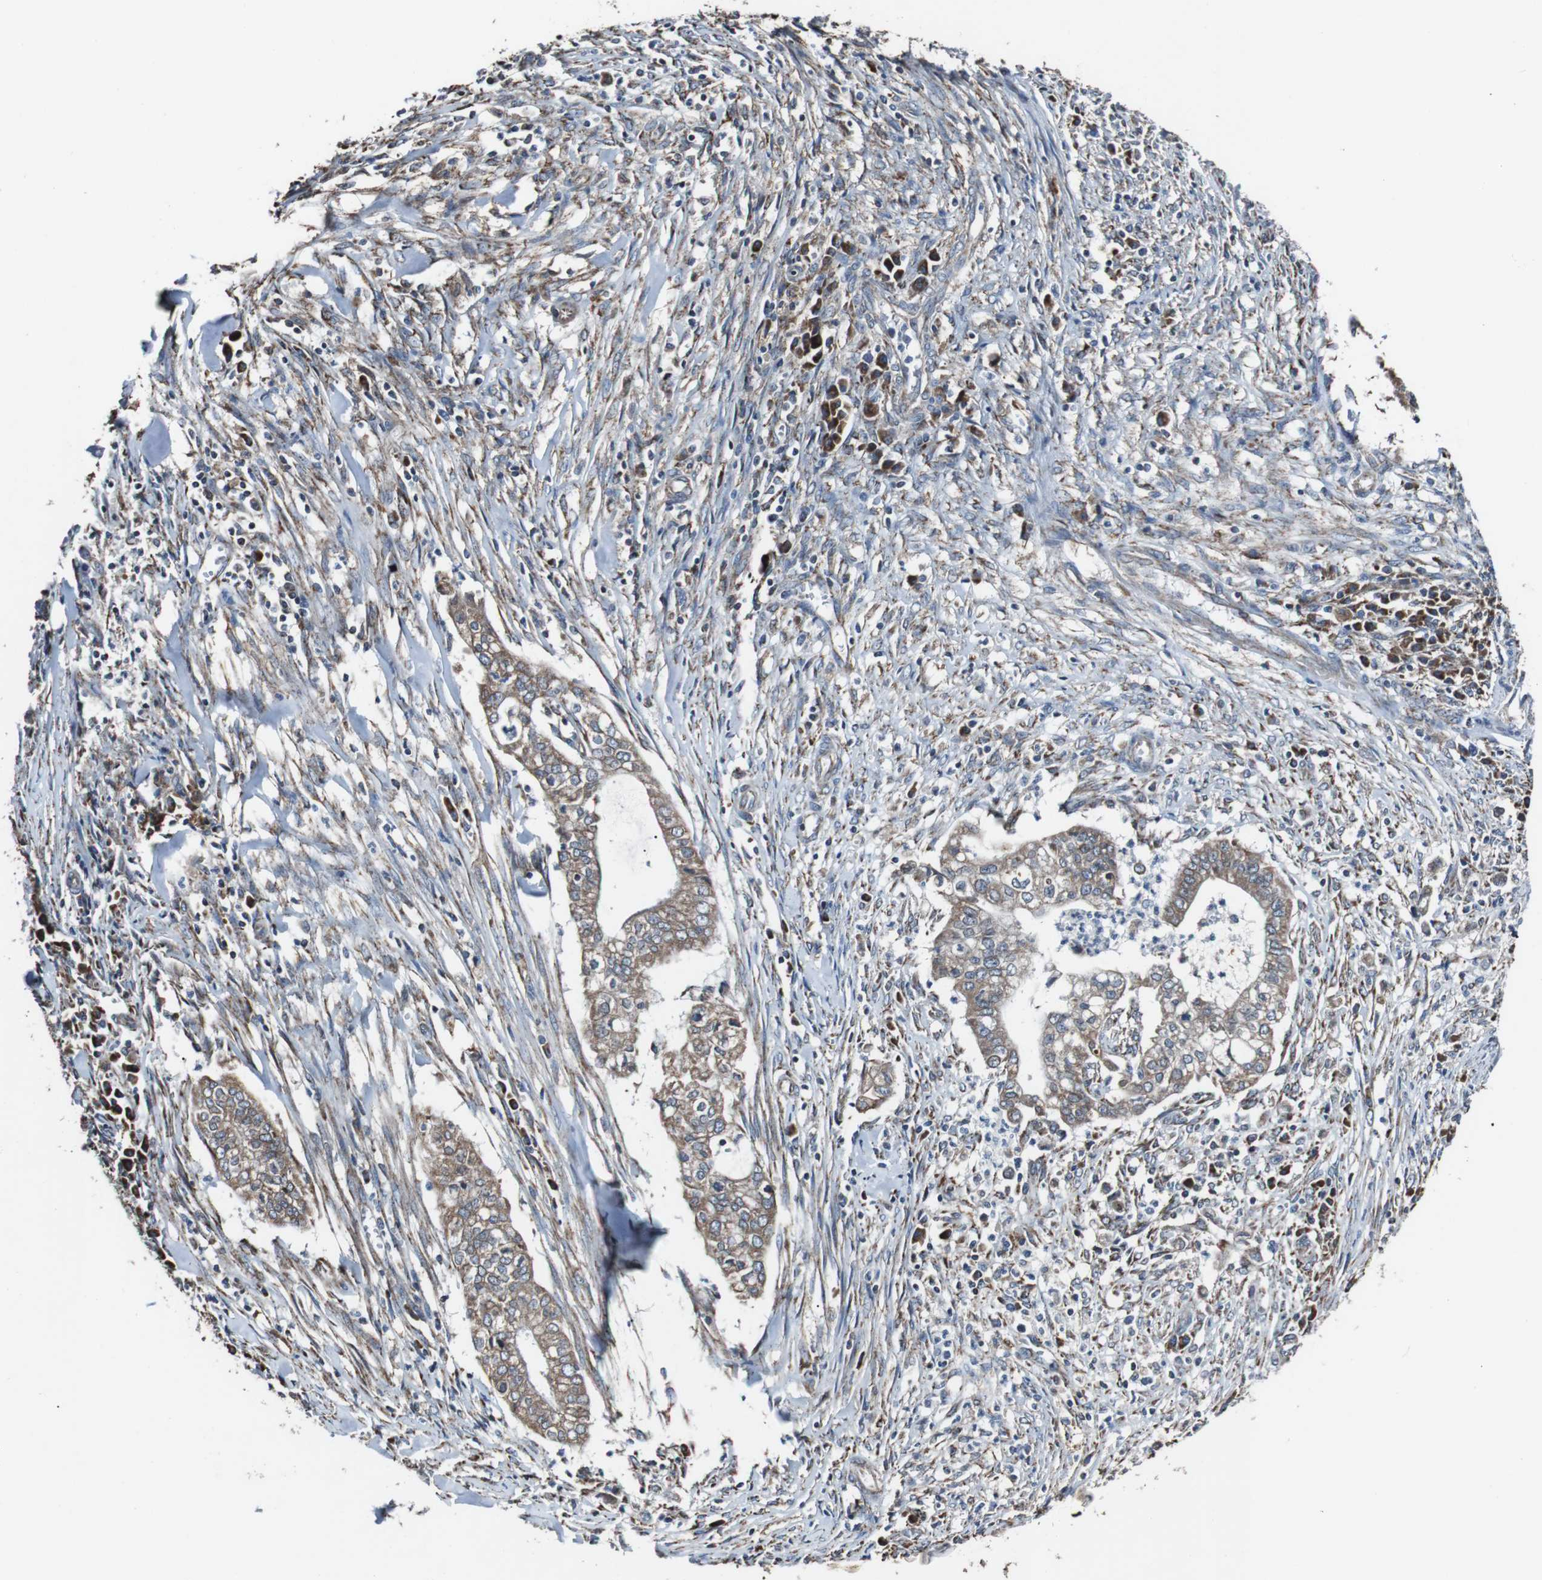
{"staining": {"intensity": "moderate", "quantity": ">75%", "location": "cytoplasmic/membranous"}, "tissue": "cervical cancer", "cell_type": "Tumor cells", "image_type": "cancer", "snomed": [{"axis": "morphology", "description": "Adenocarcinoma, NOS"}, {"axis": "topography", "description": "Cervix"}], "caption": "DAB immunohistochemical staining of cervical adenocarcinoma demonstrates moderate cytoplasmic/membranous protein expression in approximately >75% of tumor cells.", "gene": "CISD2", "patient": {"sex": "female", "age": 44}}